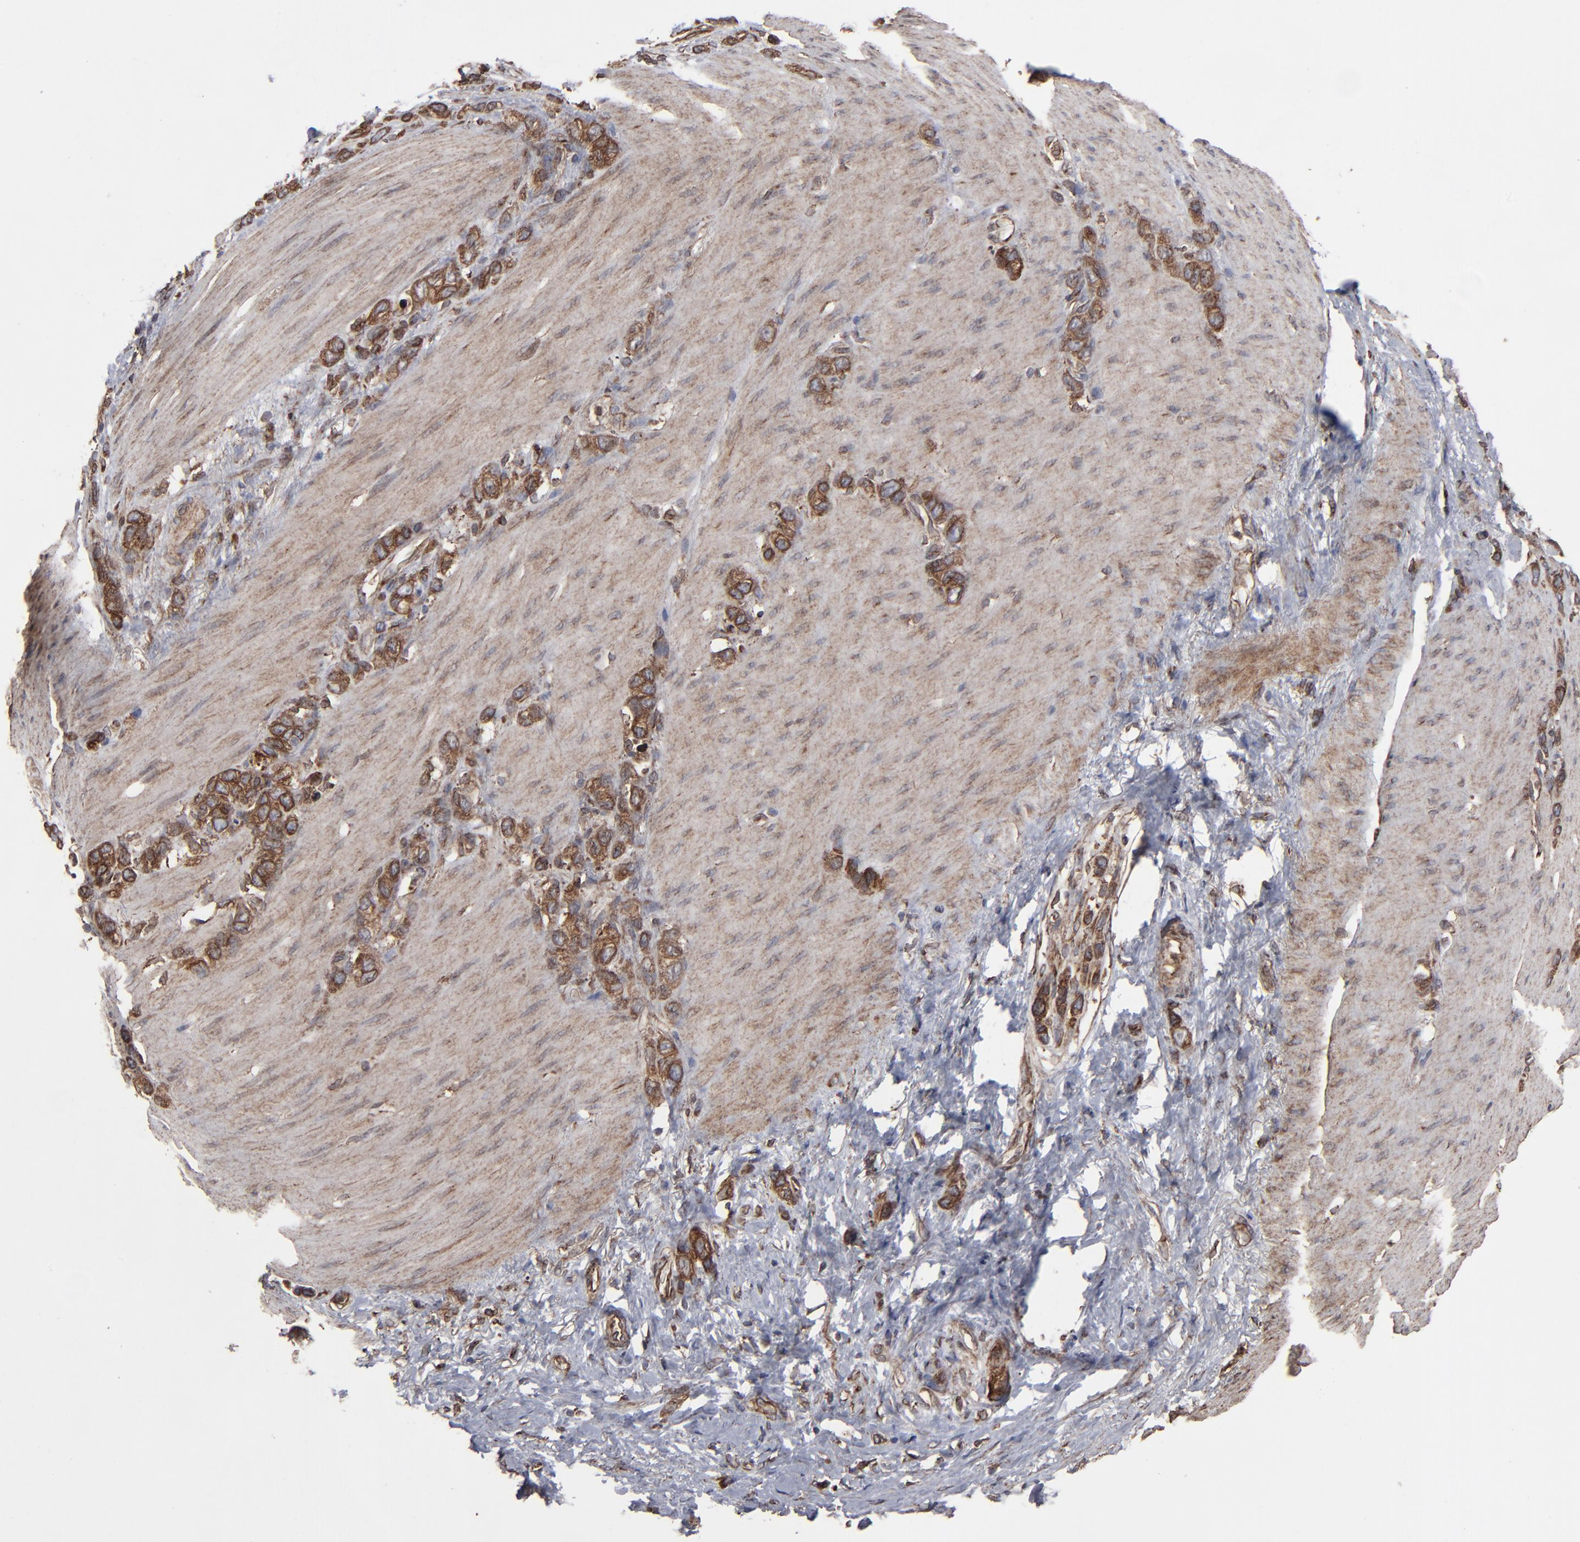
{"staining": {"intensity": "moderate", "quantity": ">75%", "location": "cytoplasmic/membranous"}, "tissue": "stomach cancer", "cell_type": "Tumor cells", "image_type": "cancer", "snomed": [{"axis": "morphology", "description": "Normal tissue, NOS"}, {"axis": "morphology", "description": "Adenocarcinoma, NOS"}, {"axis": "morphology", "description": "Adenocarcinoma, High grade"}, {"axis": "topography", "description": "Stomach, upper"}, {"axis": "topography", "description": "Stomach"}], "caption": "Immunohistochemistry of stomach adenocarcinoma (high-grade) displays medium levels of moderate cytoplasmic/membranous staining in approximately >75% of tumor cells.", "gene": "CNIH1", "patient": {"sex": "female", "age": 65}}